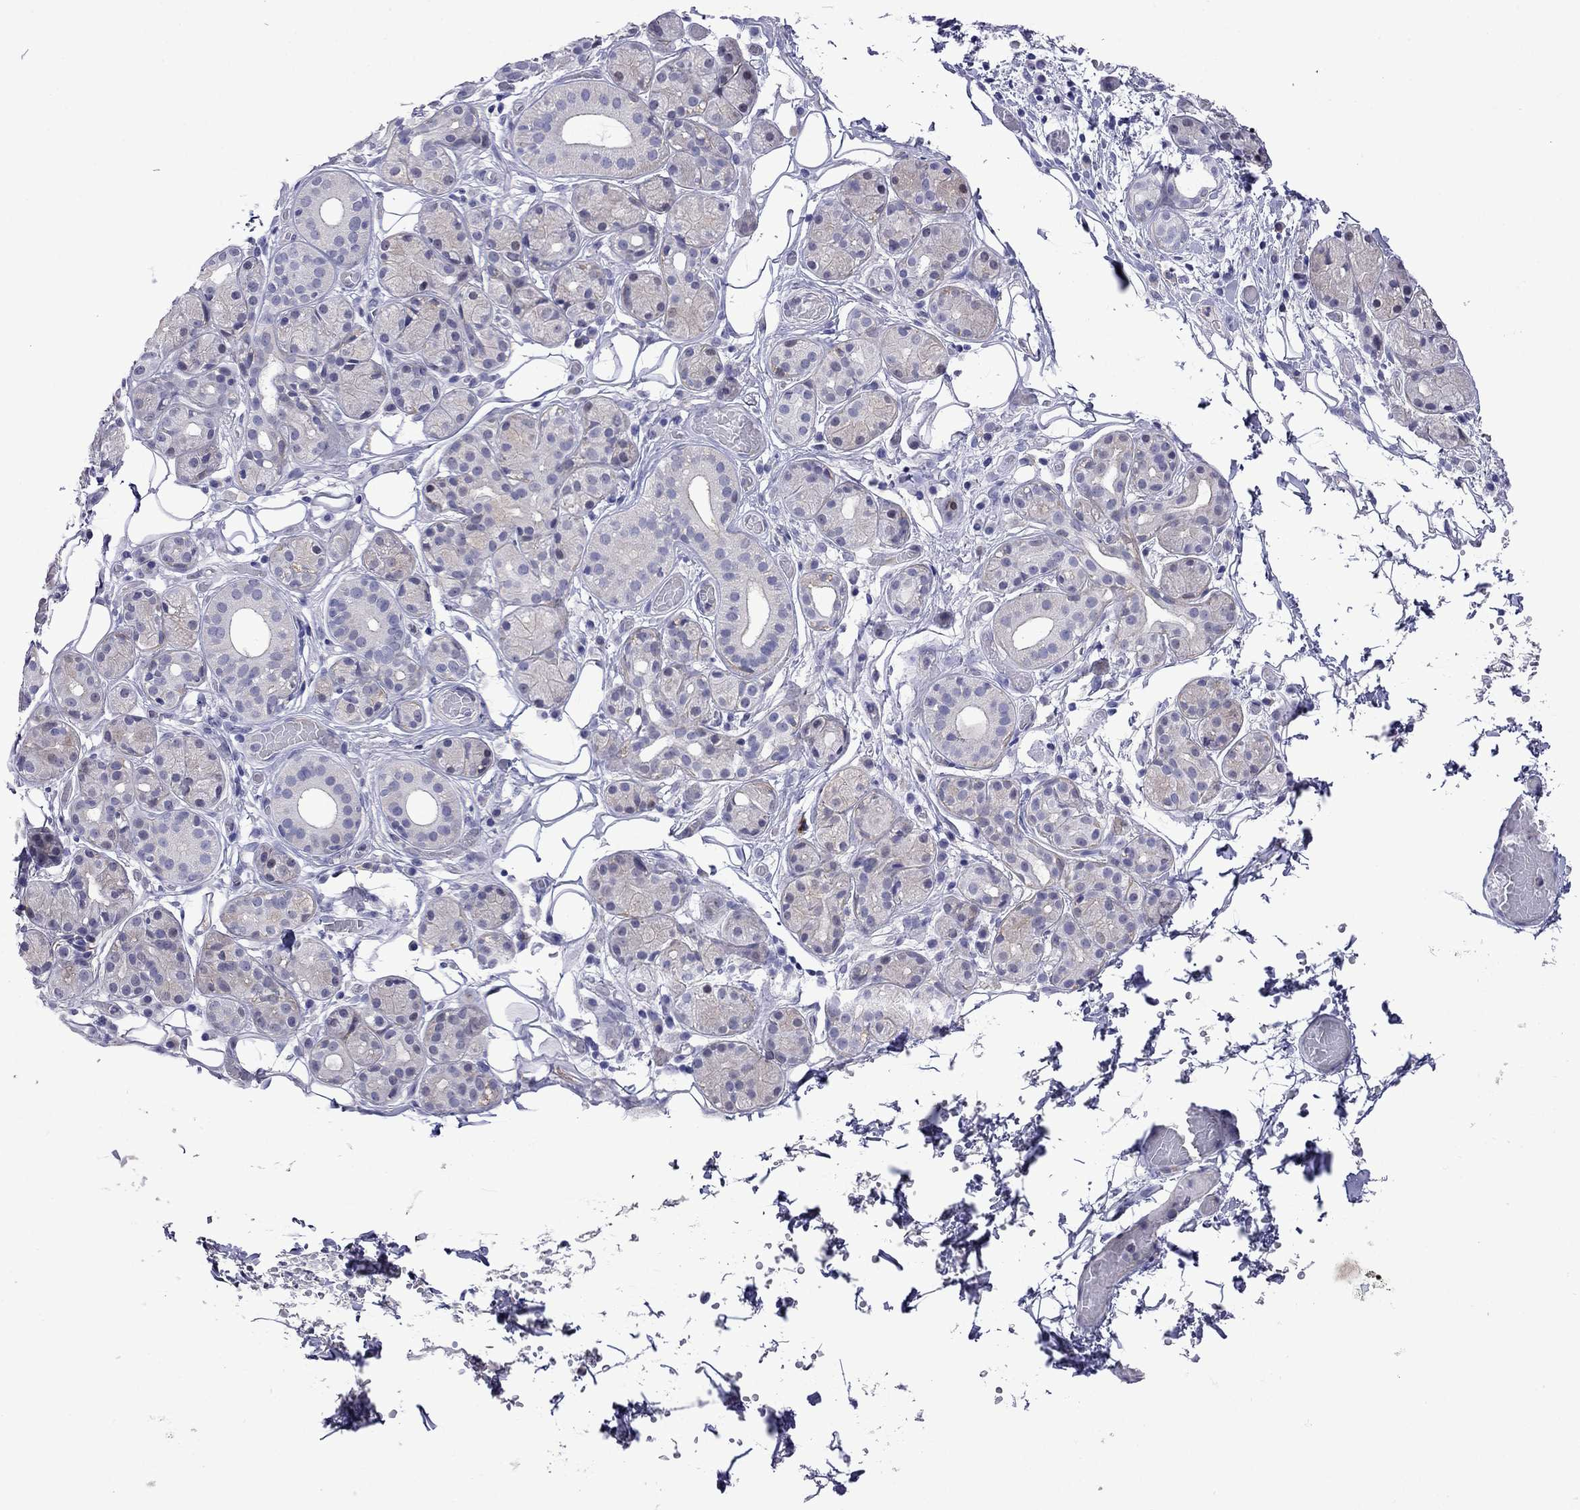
{"staining": {"intensity": "negative", "quantity": "none", "location": "none"}, "tissue": "salivary gland", "cell_type": "Glandular cells", "image_type": "normal", "snomed": [{"axis": "morphology", "description": "Normal tissue, NOS"}, {"axis": "topography", "description": "Salivary gland"}, {"axis": "topography", "description": "Peripheral nerve tissue"}], "caption": "A high-resolution image shows immunohistochemistry staining of unremarkable salivary gland, which shows no significant positivity in glandular cells. (DAB (3,3'-diaminobenzidine) immunohistochemistry (IHC) with hematoxylin counter stain).", "gene": "STAR", "patient": {"sex": "male", "age": 71}}